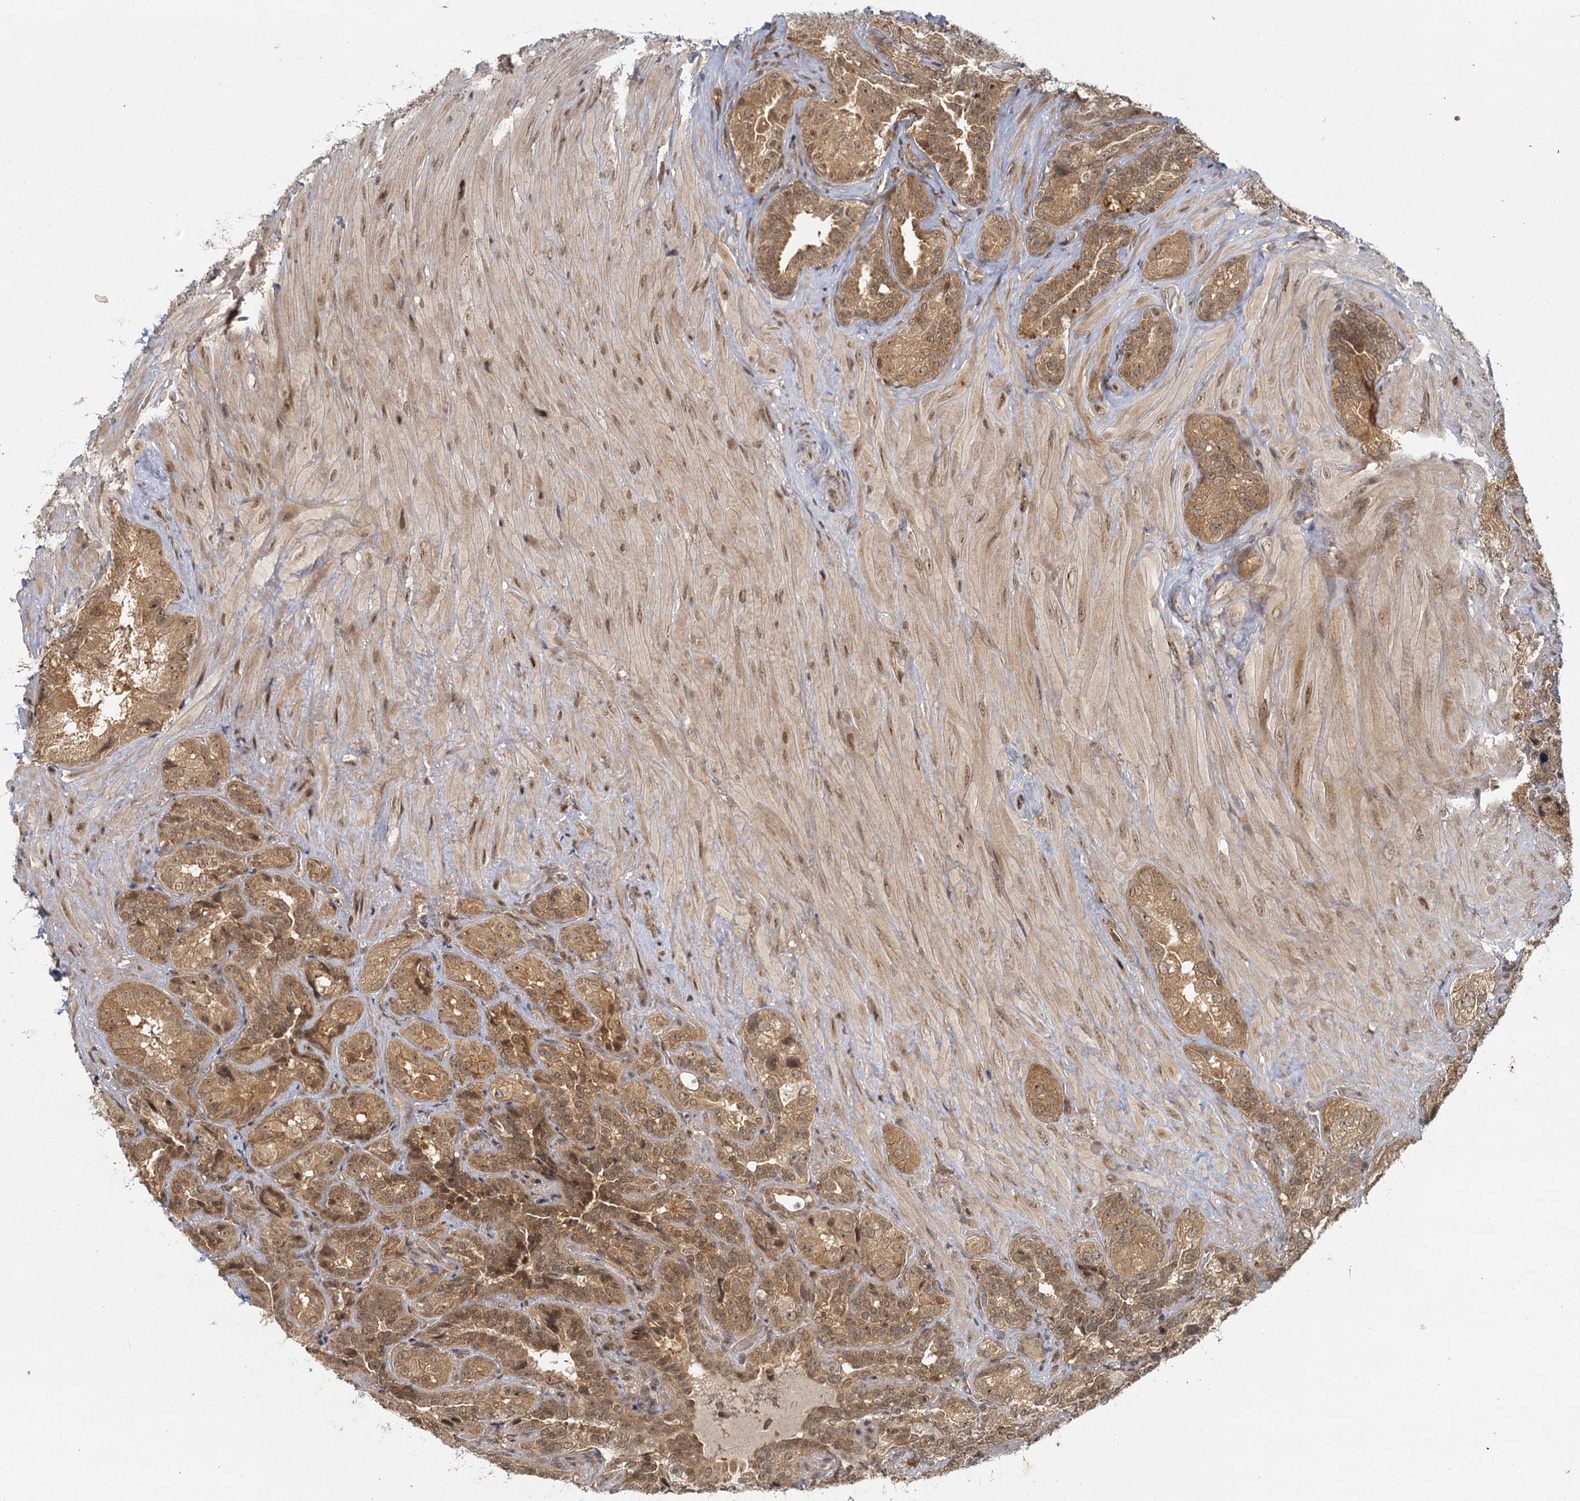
{"staining": {"intensity": "moderate", "quantity": ">75%", "location": "cytoplasmic/membranous,nuclear"}, "tissue": "seminal vesicle", "cell_type": "Glandular cells", "image_type": "normal", "snomed": [{"axis": "morphology", "description": "Normal tissue, NOS"}, {"axis": "topography", "description": "Seminal veicle"}, {"axis": "topography", "description": "Peripheral nerve tissue"}], "caption": "A photomicrograph of seminal vesicle stained for a protein exhibits moderate cytoplasmic/membranous,nuclear brown staining in glandular cells.", "gene": "ZNF549", "patient": {"sex": "male", "age": 67}}